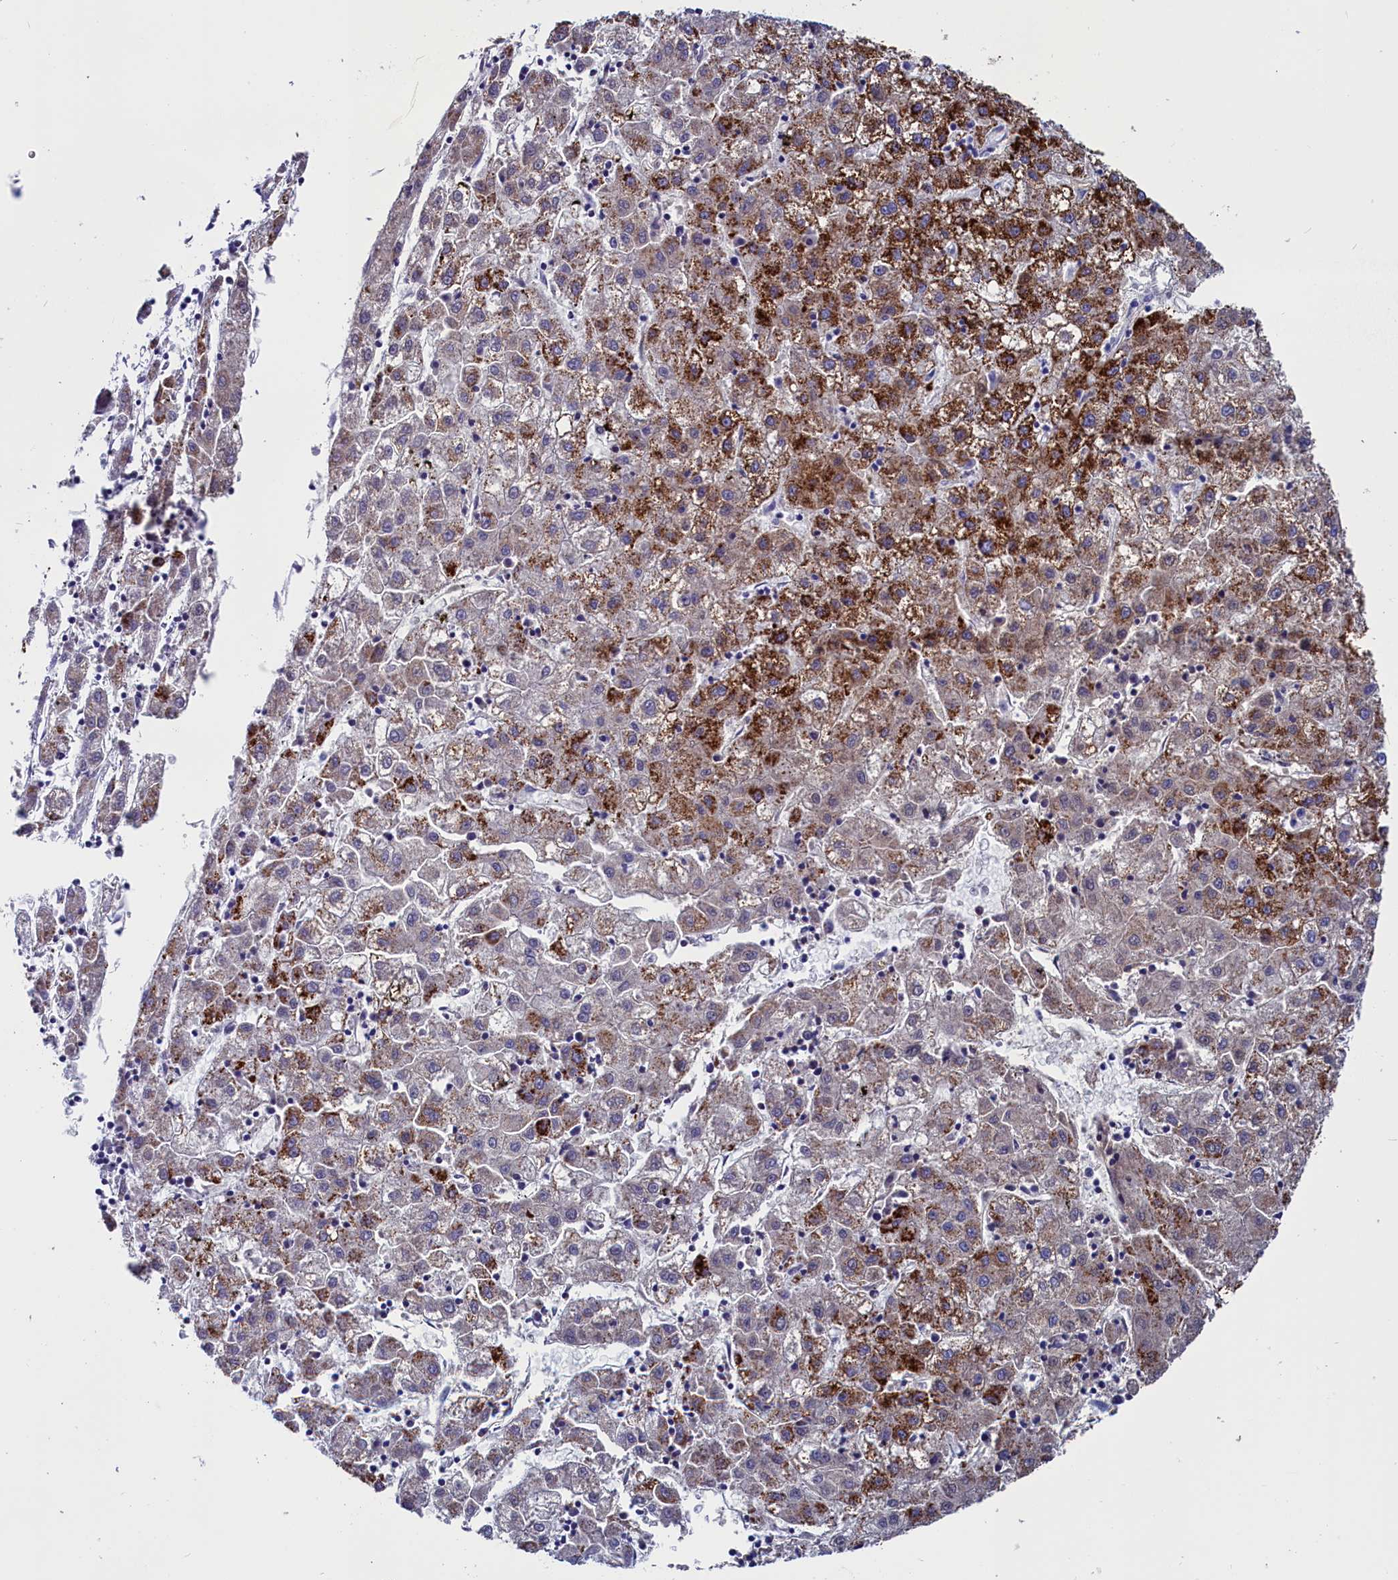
{"staining": {"intensity": "strong", "quantity": "25%-75%", "location": "cytoplasmic/membranous"}, "tissue": "liver cancer", "cell_type": "Tumor cells", "image_type": "cancer", "snomed": [{"axis": "morphology", "description": "Carcinoma, Hepatocellular, NOS"}, {"axis": "topography", "description": "Liver"}], "caption": "This micrograph exhibits IHC staining of human liver cancer, with high strong cytoplasmic/membranous expression in about 25%-75% of tumor cells.", "gene": "ANKRD29", "patient": {"sex": "male", "age": 72}}